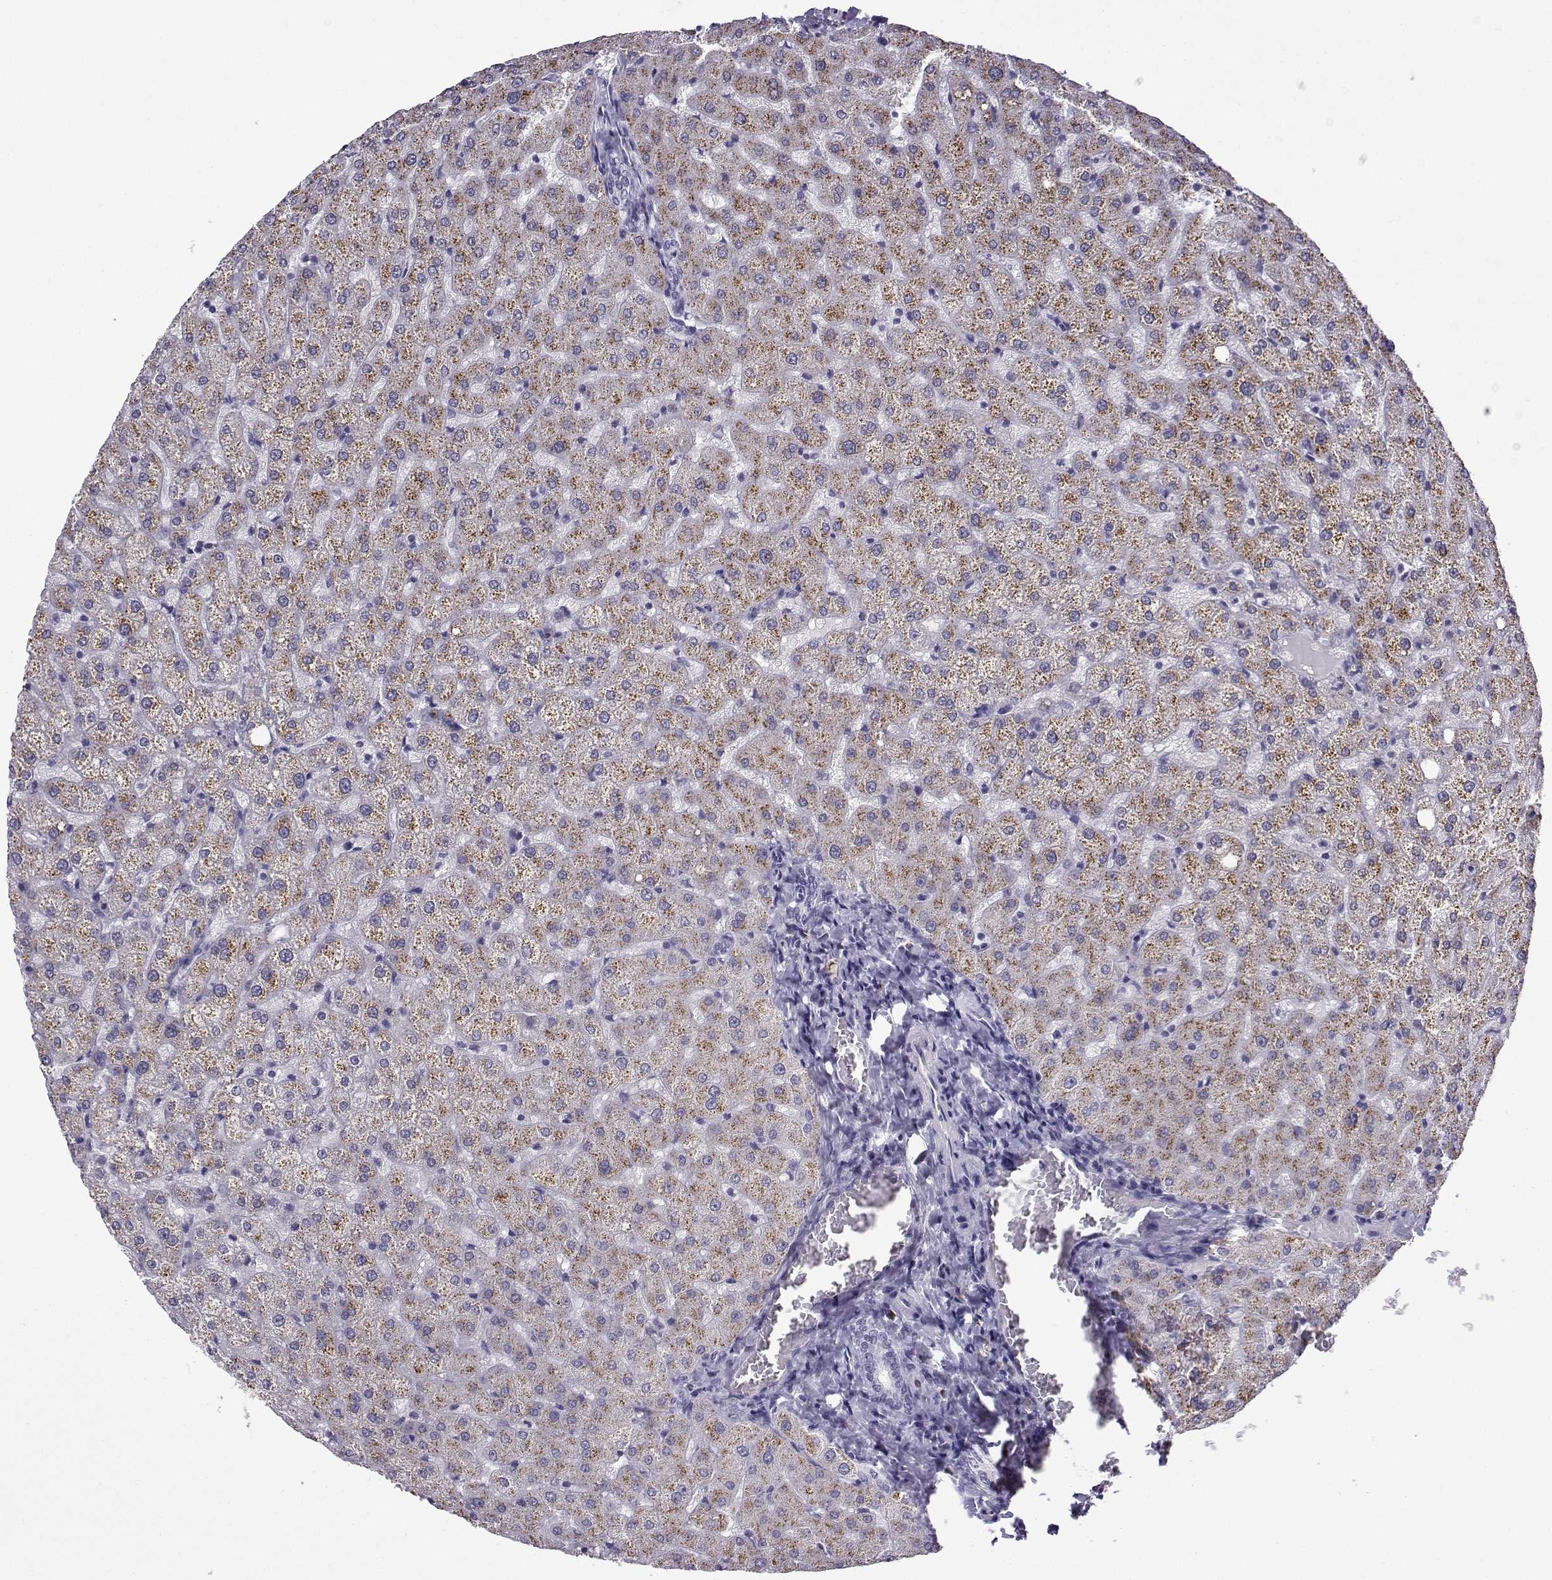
{"staining": {"intensity": "negative", "quantity": "none", "location": "none"}, "tissue": "liver", "cell_type": "Cholangiocytes", "image_type": "normal", "snomed": [{"axis": "morphology", "description": "Normal tissue, NOS"}, {"axis": "topography", "description": "Liver"}], "caption": "Liver stained for a protein using immunohistochemistry (IHC) exhibits no expression cholangiocytes.", "gene": "HTR7", "patient": {"sex": "female", "age": 50}}